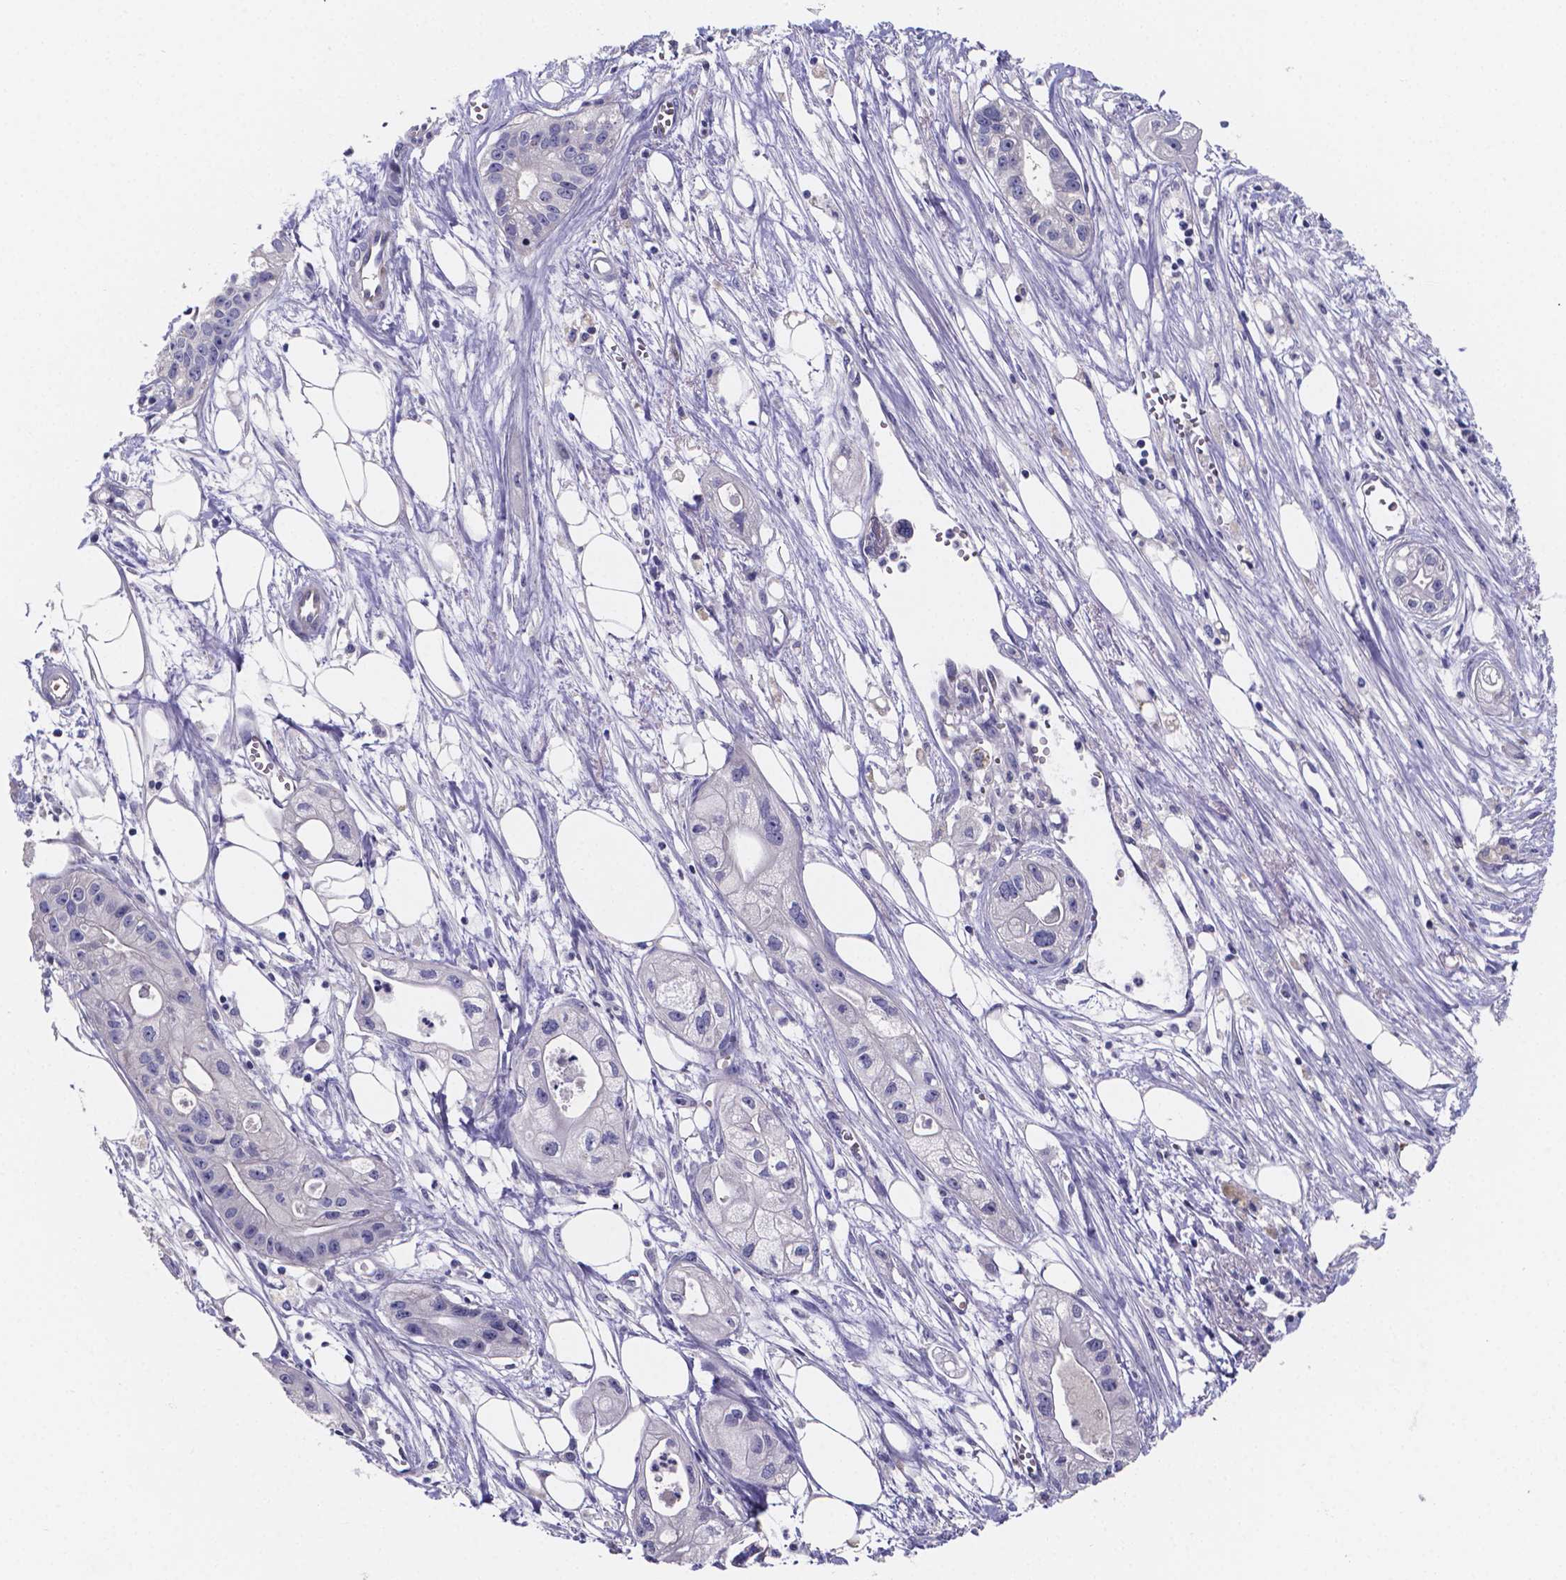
{"staining": {"intensity": "negative", "quantity": "none", "location": "none"}, "tissue": "pancreatic cancer", "cell_type": "Tumor cells", "image_type": "cancer", "snomed": [{"axis": "morphology", "description": "Adenocarcinoma, NOS"}, {"axis": "topography", "description": "Pancreas"}], "caption": "Tumor cells are negative for brown protein staining in adenocarcinoma (pancreatic). (Stains: DAB (3,3'-diaminobenzidine) immunohistochemistry (IHC) with hematoxylin counter stain, Microscopy: brightfield microscopy at high magnification).", "gene": "GABRA3", "patient": {"sex": "male", "age": 70}}